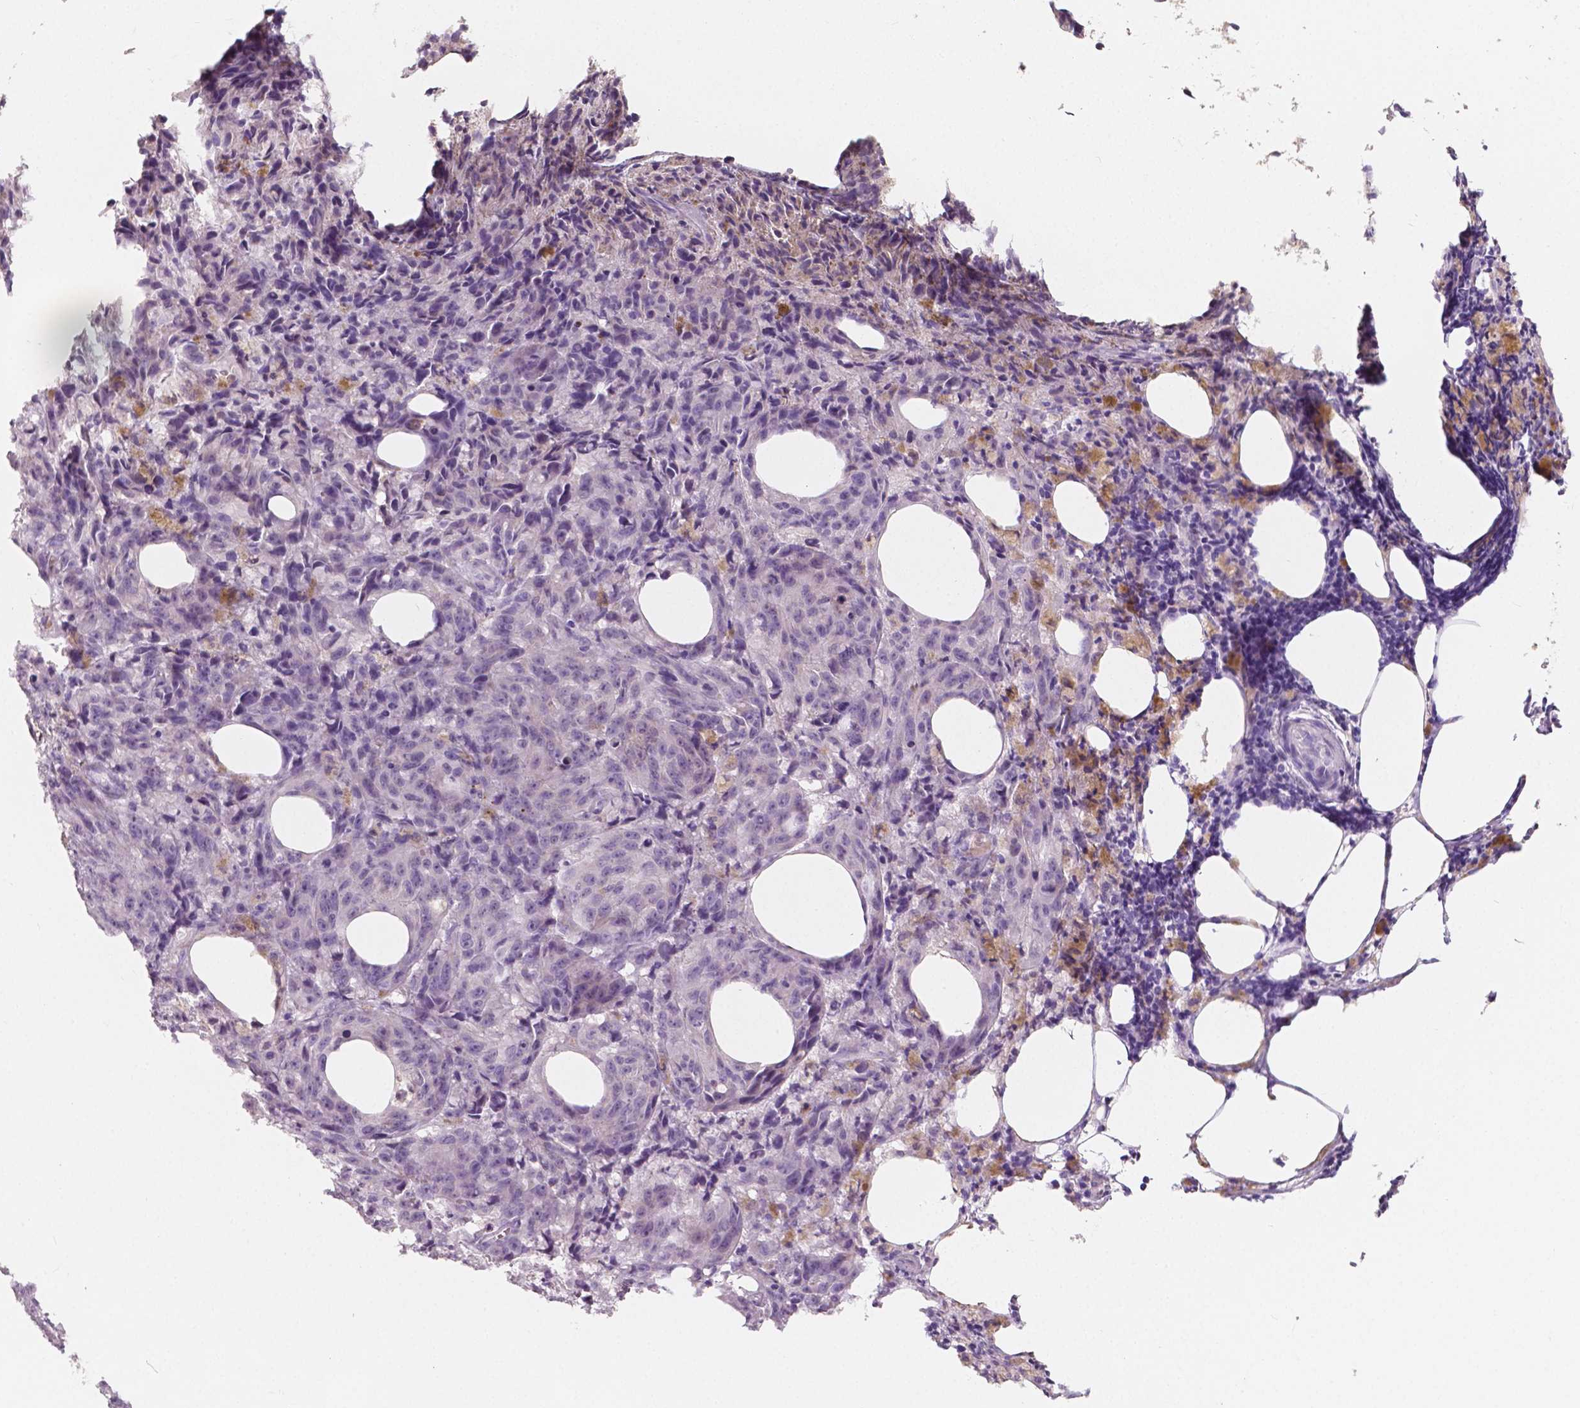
{"staining": {"intensity": "negative", "quantity": "none", "location": "none"}, "tissue": "melanoma", "cell_type": "Tumor cells", "image_type": "cancer", "snomed": [{"axis": "morphology", "description": "Malignant melanoma, NOS"}, {"axis": "topography", "description": "Skin"}], "caption": "High magnification brightfield microscopy of melanoma stained with DAB (3,3'-diaminobenzidine) (brown) and counterstained with hematoxylin (blue): tumor cells show no significant expression.", "gene": "APOA4", "patient": {"sex": "female", "age": 34}}